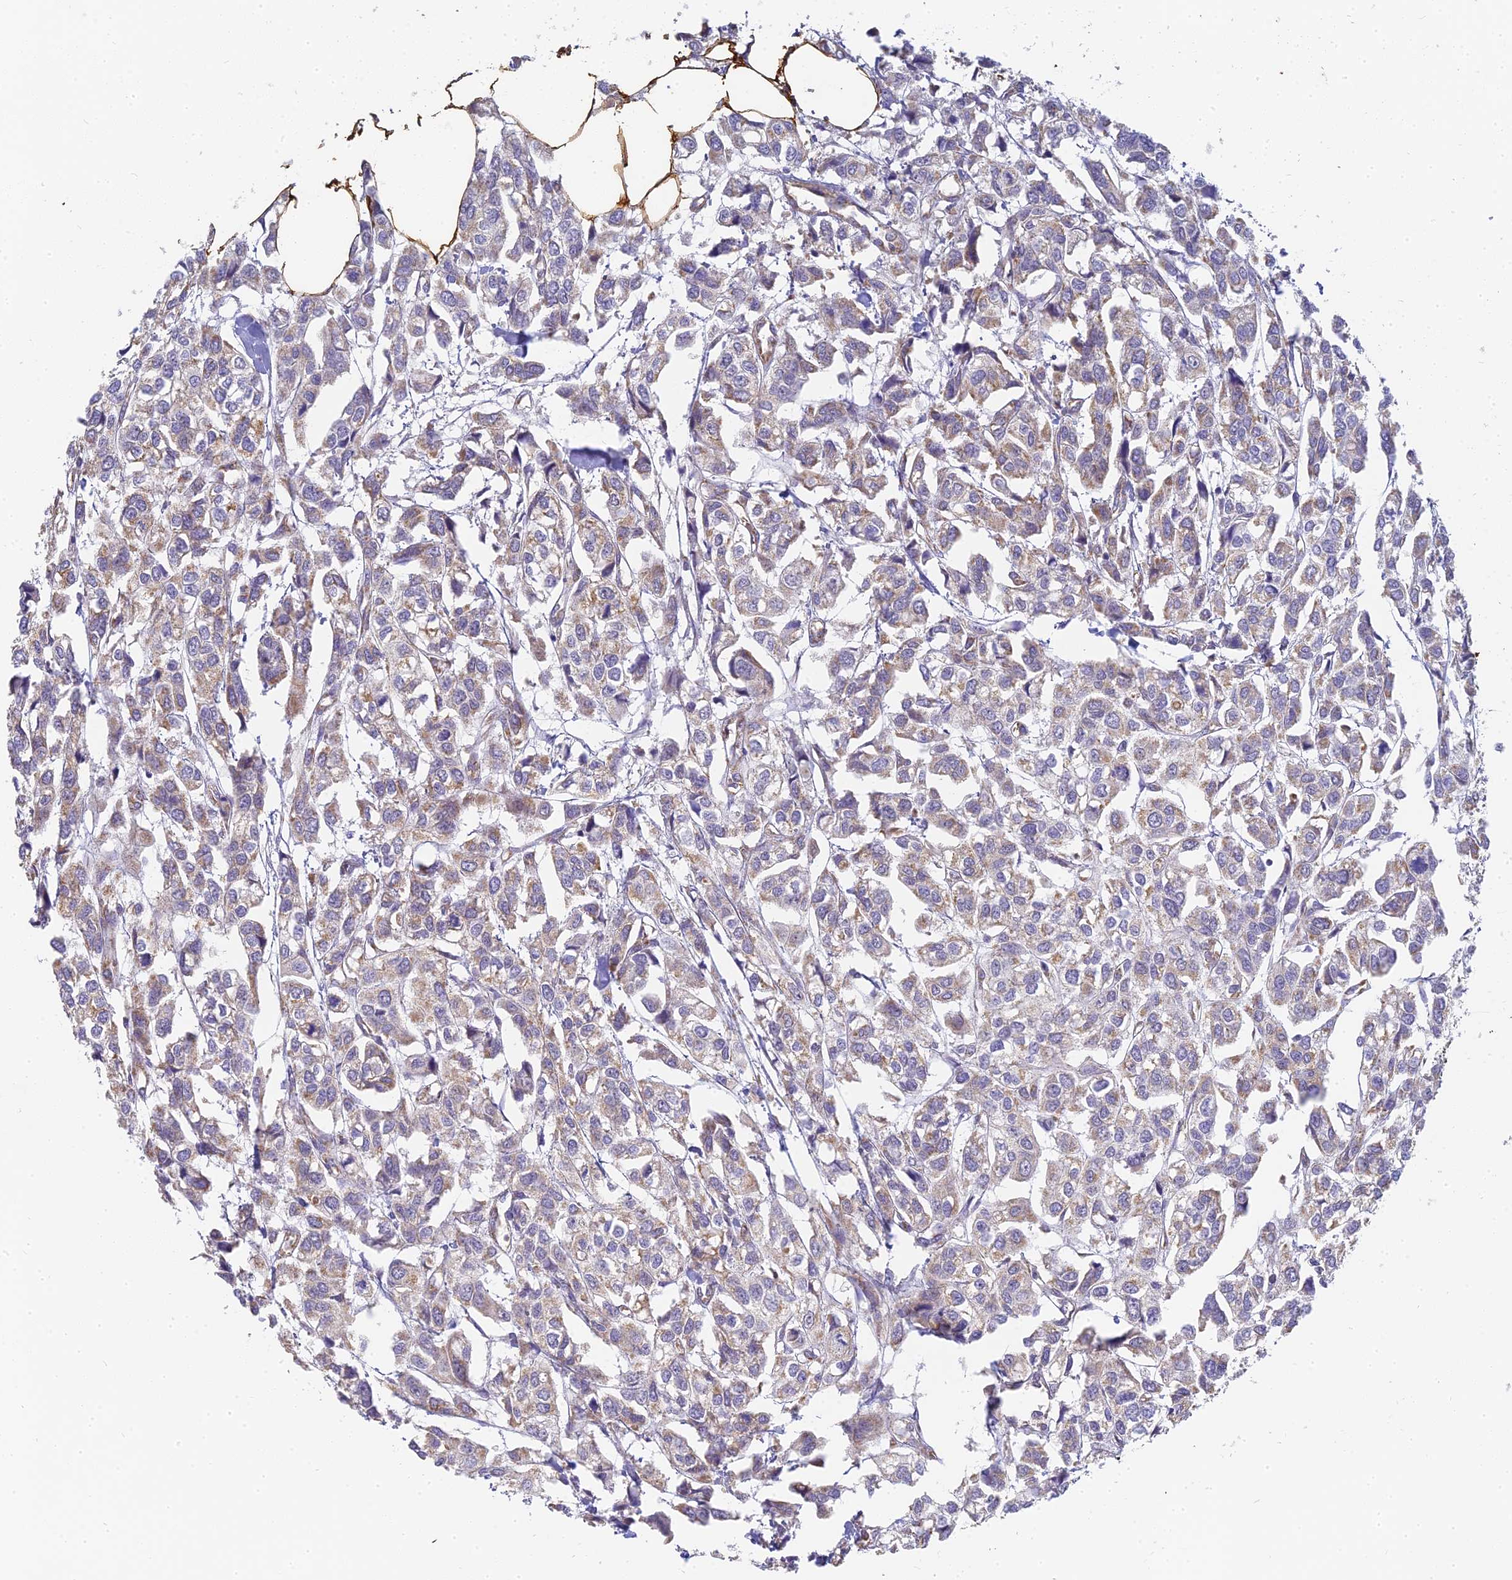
{"staining": {"intensity": "weak", "quantity": ">75%", "location": "cytoplasmic/membranous"}, "tissue": "urothelial cancer", "cell_type": "Tumor cells", "image_type": "cancer", "snomed": [{"axis": "morphology", "description": "Urothelial carcinoma, High grade"}, {"axis": "topography", "description": "Urinary bladder"}], "caption": "High-grade urothelial carcinoma tissue shows weak cytoplasmic/membranous expression in approximately >75% of tumor cells (DAB (3,3'-diaminobenzidine) IHC with brightfield microscopy, high magnification).", "gene": "MRPL15", "patient": {"sex": "male", "age": 67}}